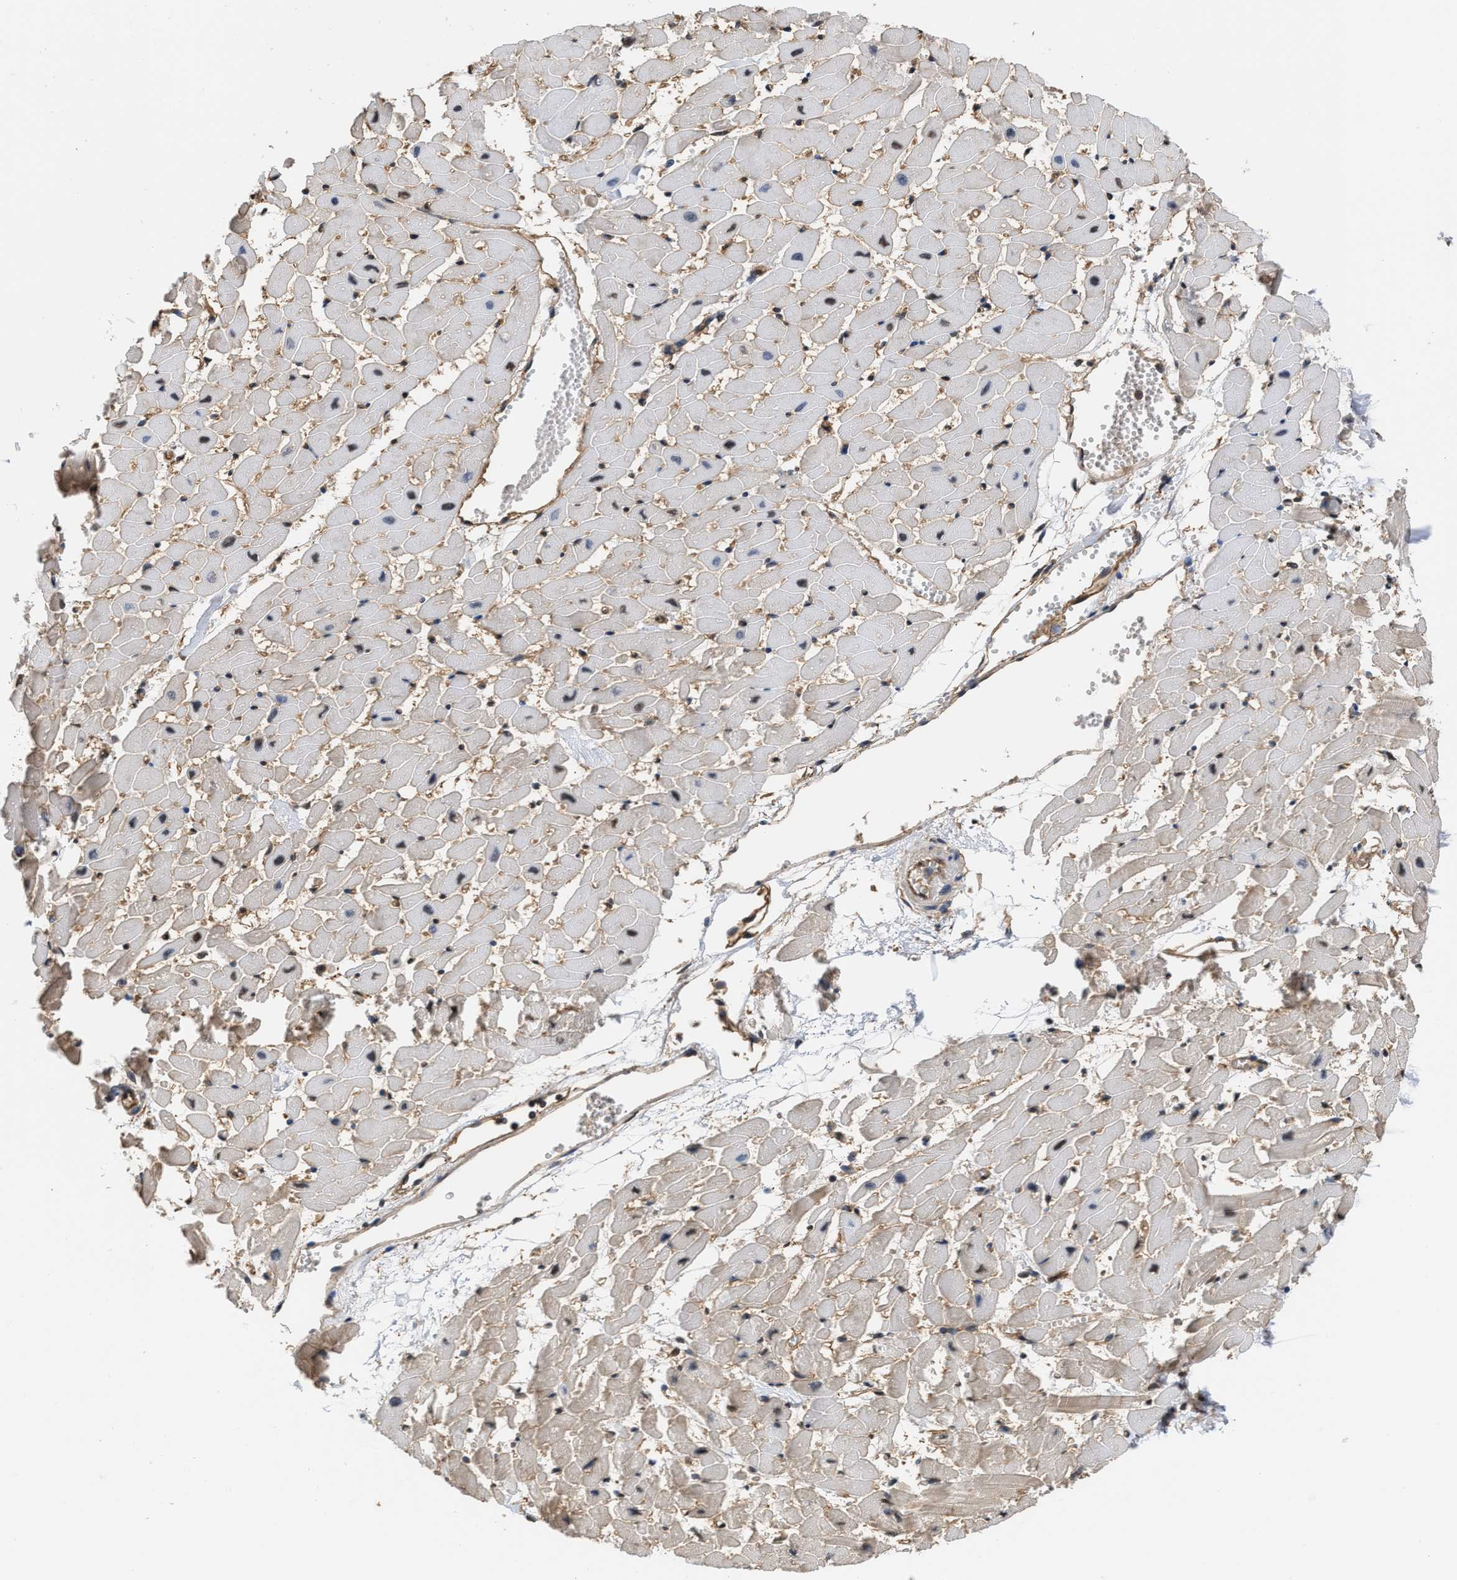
{"staining": {"intensity": "weak", "quantity": "25%-75%", "location": "nuclear"}, "tissue": "heart muscle", "cell_type": "Cardiomyocytes", "image_type": "normal", "snomed": [{"axis": "morphology", "description": "Normal tissue, NOS"}, {"axis": "topography", "description": "Heart"}], "caption": "Heart muscle was stained to show a protein in brown. There is low levels of weak nuclear positivity in about 25%-75% of cardiomyocytes. (DAB (3,3'-diaminobenzidine) IHC with brightfield microscopy, high magnification).", "gene": "SCAI", "patient": {"sex": "female", "age": 19}}